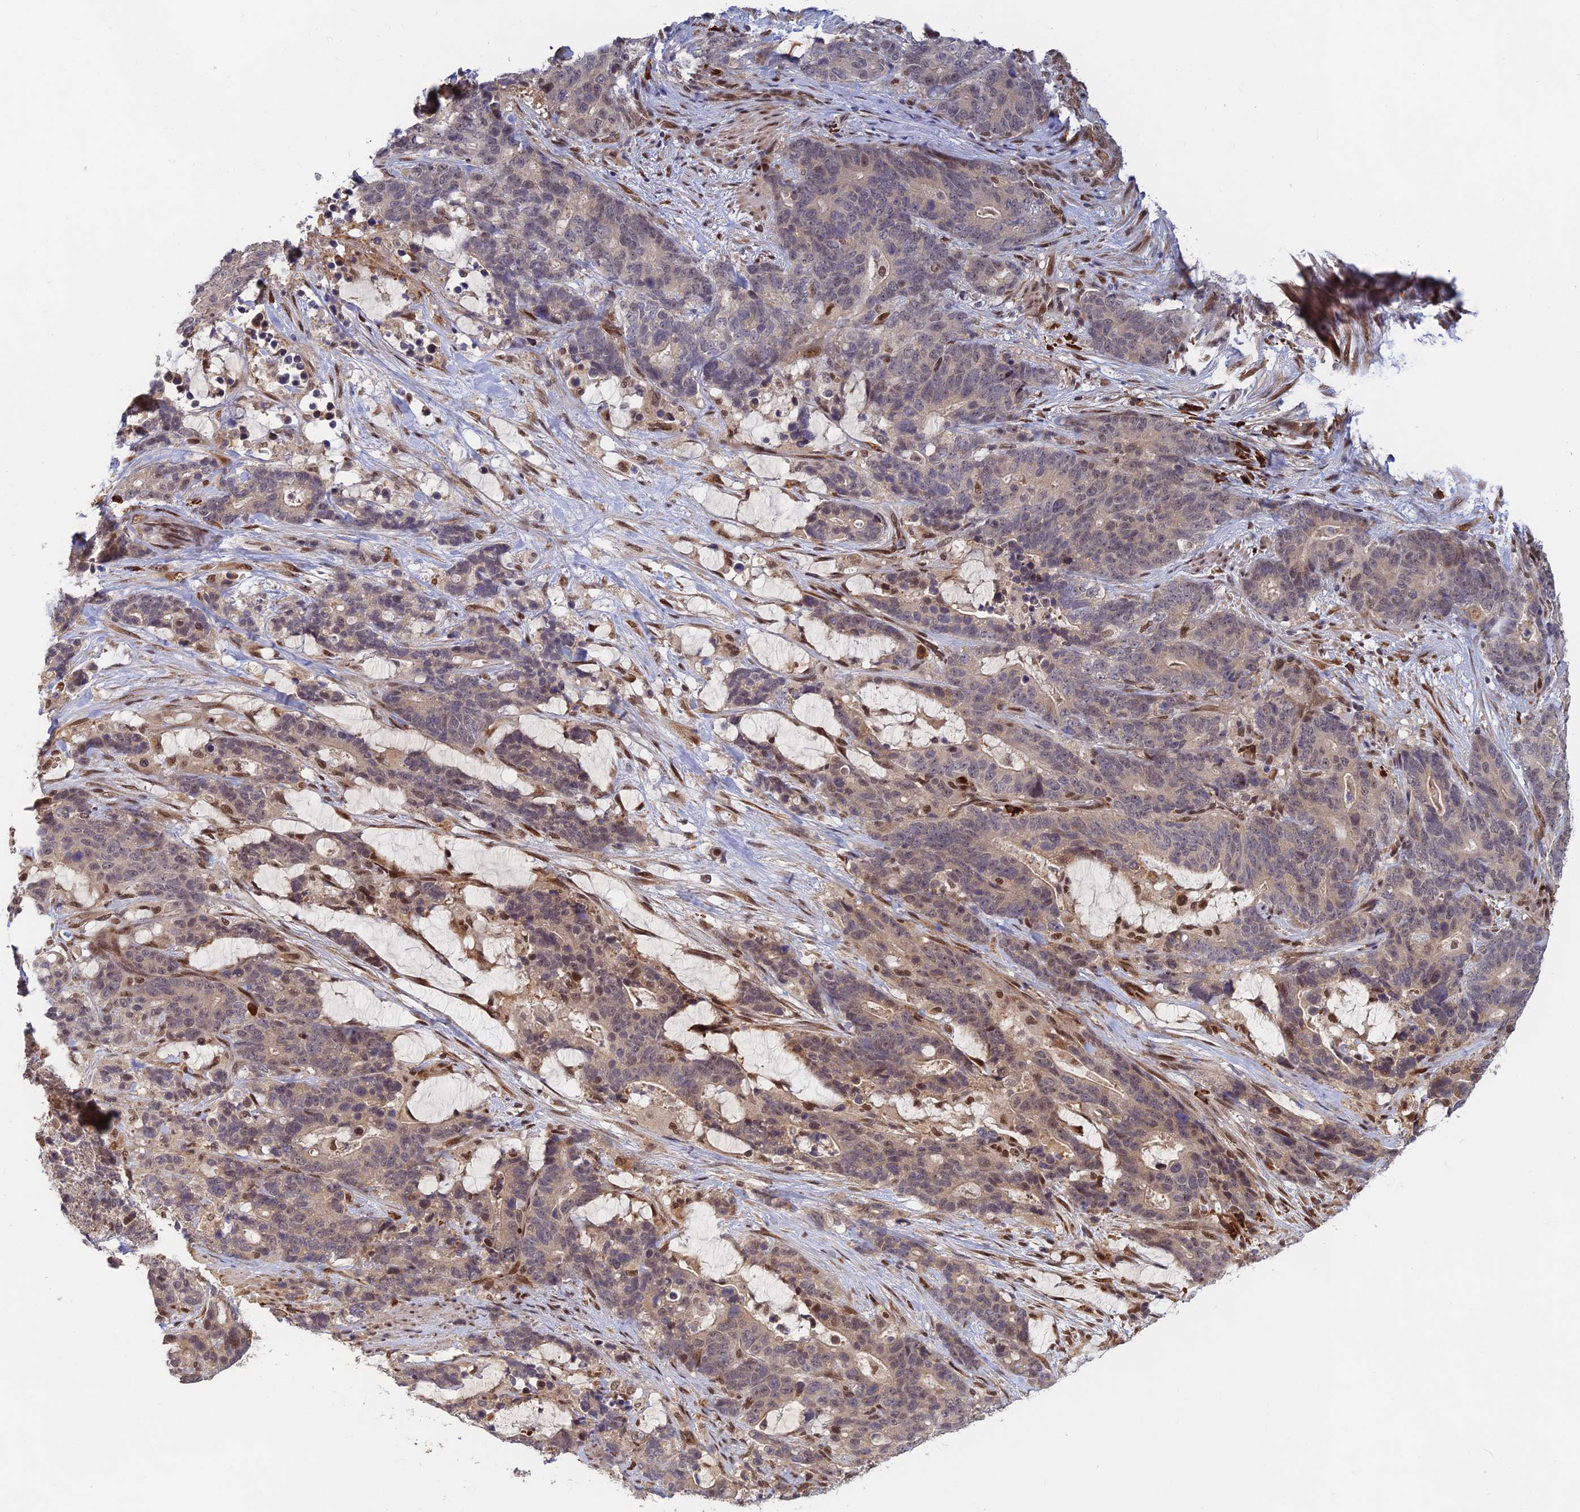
{"staining": {"intensity": "weak", "quantity": "<25%", "location": "cytoplasmic/membranous"}, "tissue": "stomach cancer", "cell_type": "Tumor cells", "image_type": "cancer", "snomed": [{"axis": "morphology", "description": "Adenocarcinoma, NOS"}, {"axis": "topography", "description": "Stomach"}], "caption": "This is a histopathology image of immunohistochemistry (IHC) staining of stomach cancer, which shows no positivity in tumor cells.", "gene": "ZNF565", "patient": {"sex": "female", "age": 76}}